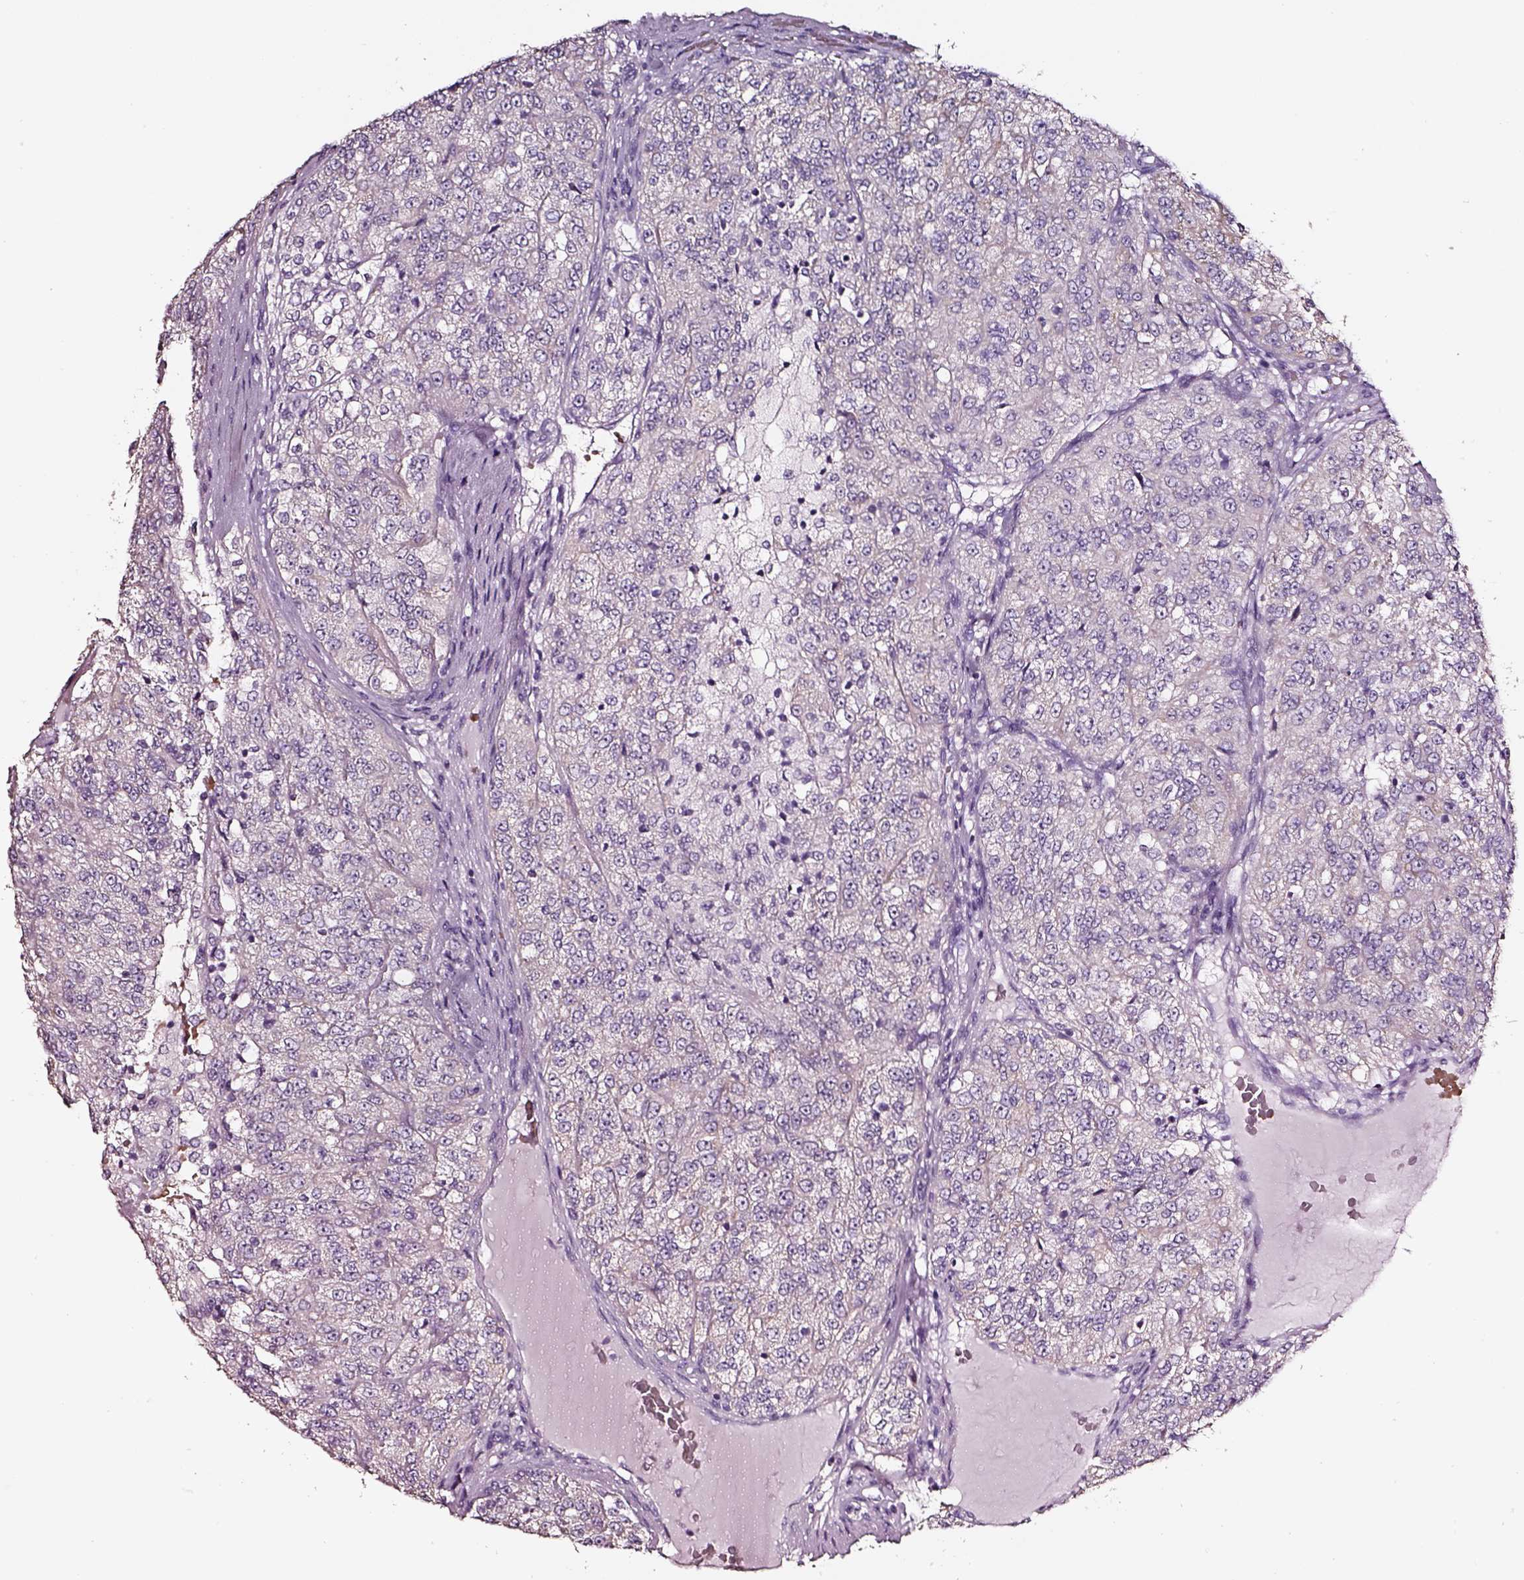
{"staining": {"intensity": "negative", "quantity": "none", "location": "none"}, "tissue": "renal cancer", "cell_type": "Tumor cells", "image_type": "cancer", "snomed": [{"axis": "morphology", "description": "Adenocarcinoma, NOS"}, {"axis": "topography", "description": "Kidney"}], "caption": "This is an immunohistochemistry image of human renal cancer (adenocarcinoma). There is no positivity in tumor cells.", "gene": "AADAT", "patient": {"sex": "female", "age": 63}}